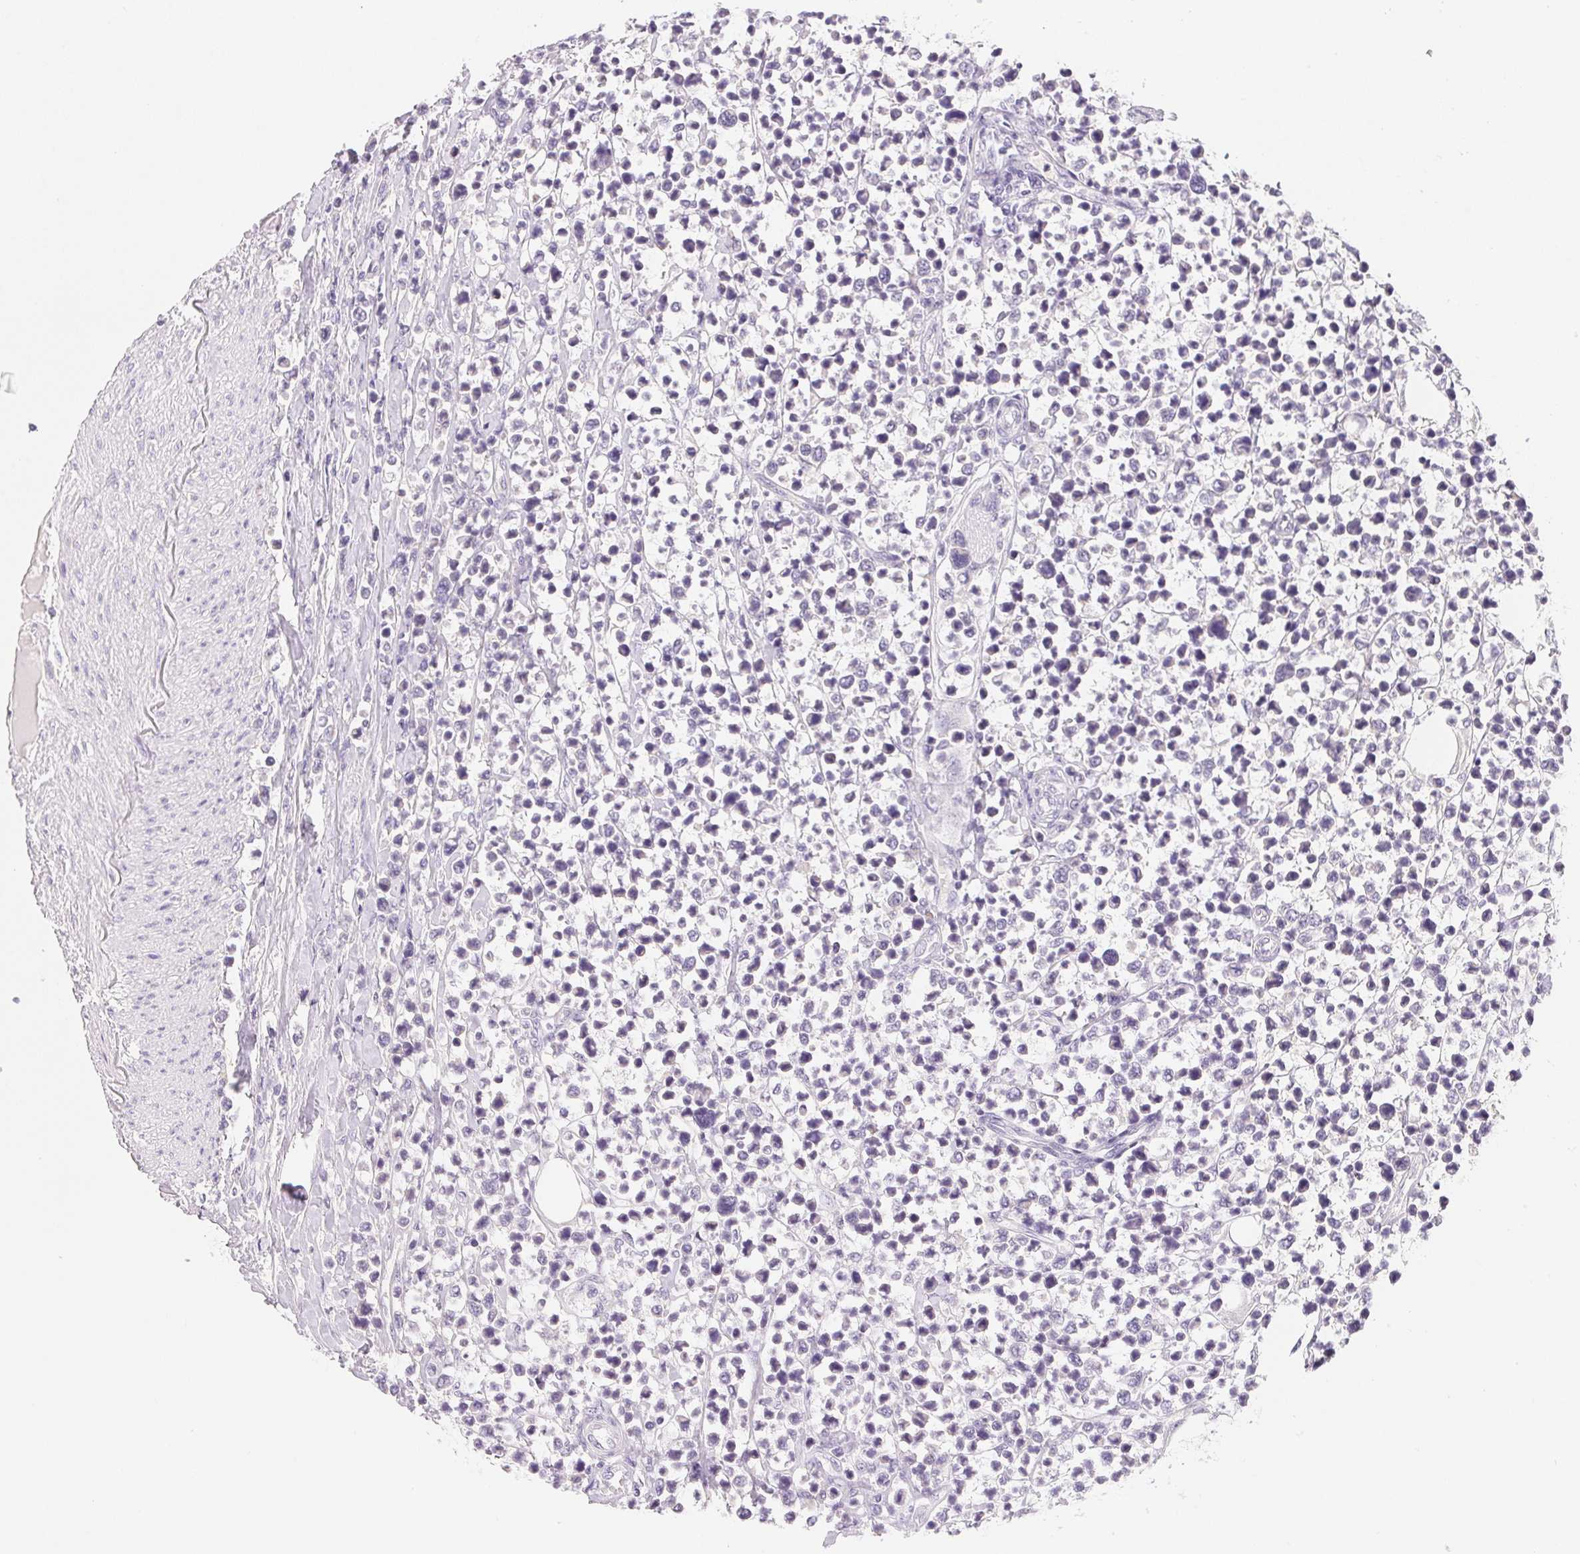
{"staining": {"intensity": "negative", "quantity": "none", "location": "none"}, "tissue": "lymphoma", "cell_type": "Tumor cells", "image_type": "cancer", "snomed": [{"axis": "morphology", "description": "Malignant lymphoma, non-Hodgkin's type, High grade"}, {"axis": "topography", "description": "Soft tissue"}], "caption": "This is a micrograph of immunohistochemistry (IHC) staining of high-grade malignant lymphoma, non-Hodgkin's type, which shows no positivity in tumor cells.", "gene": "MCOLN3", "patient": {"sex": "female", "age": 56}}